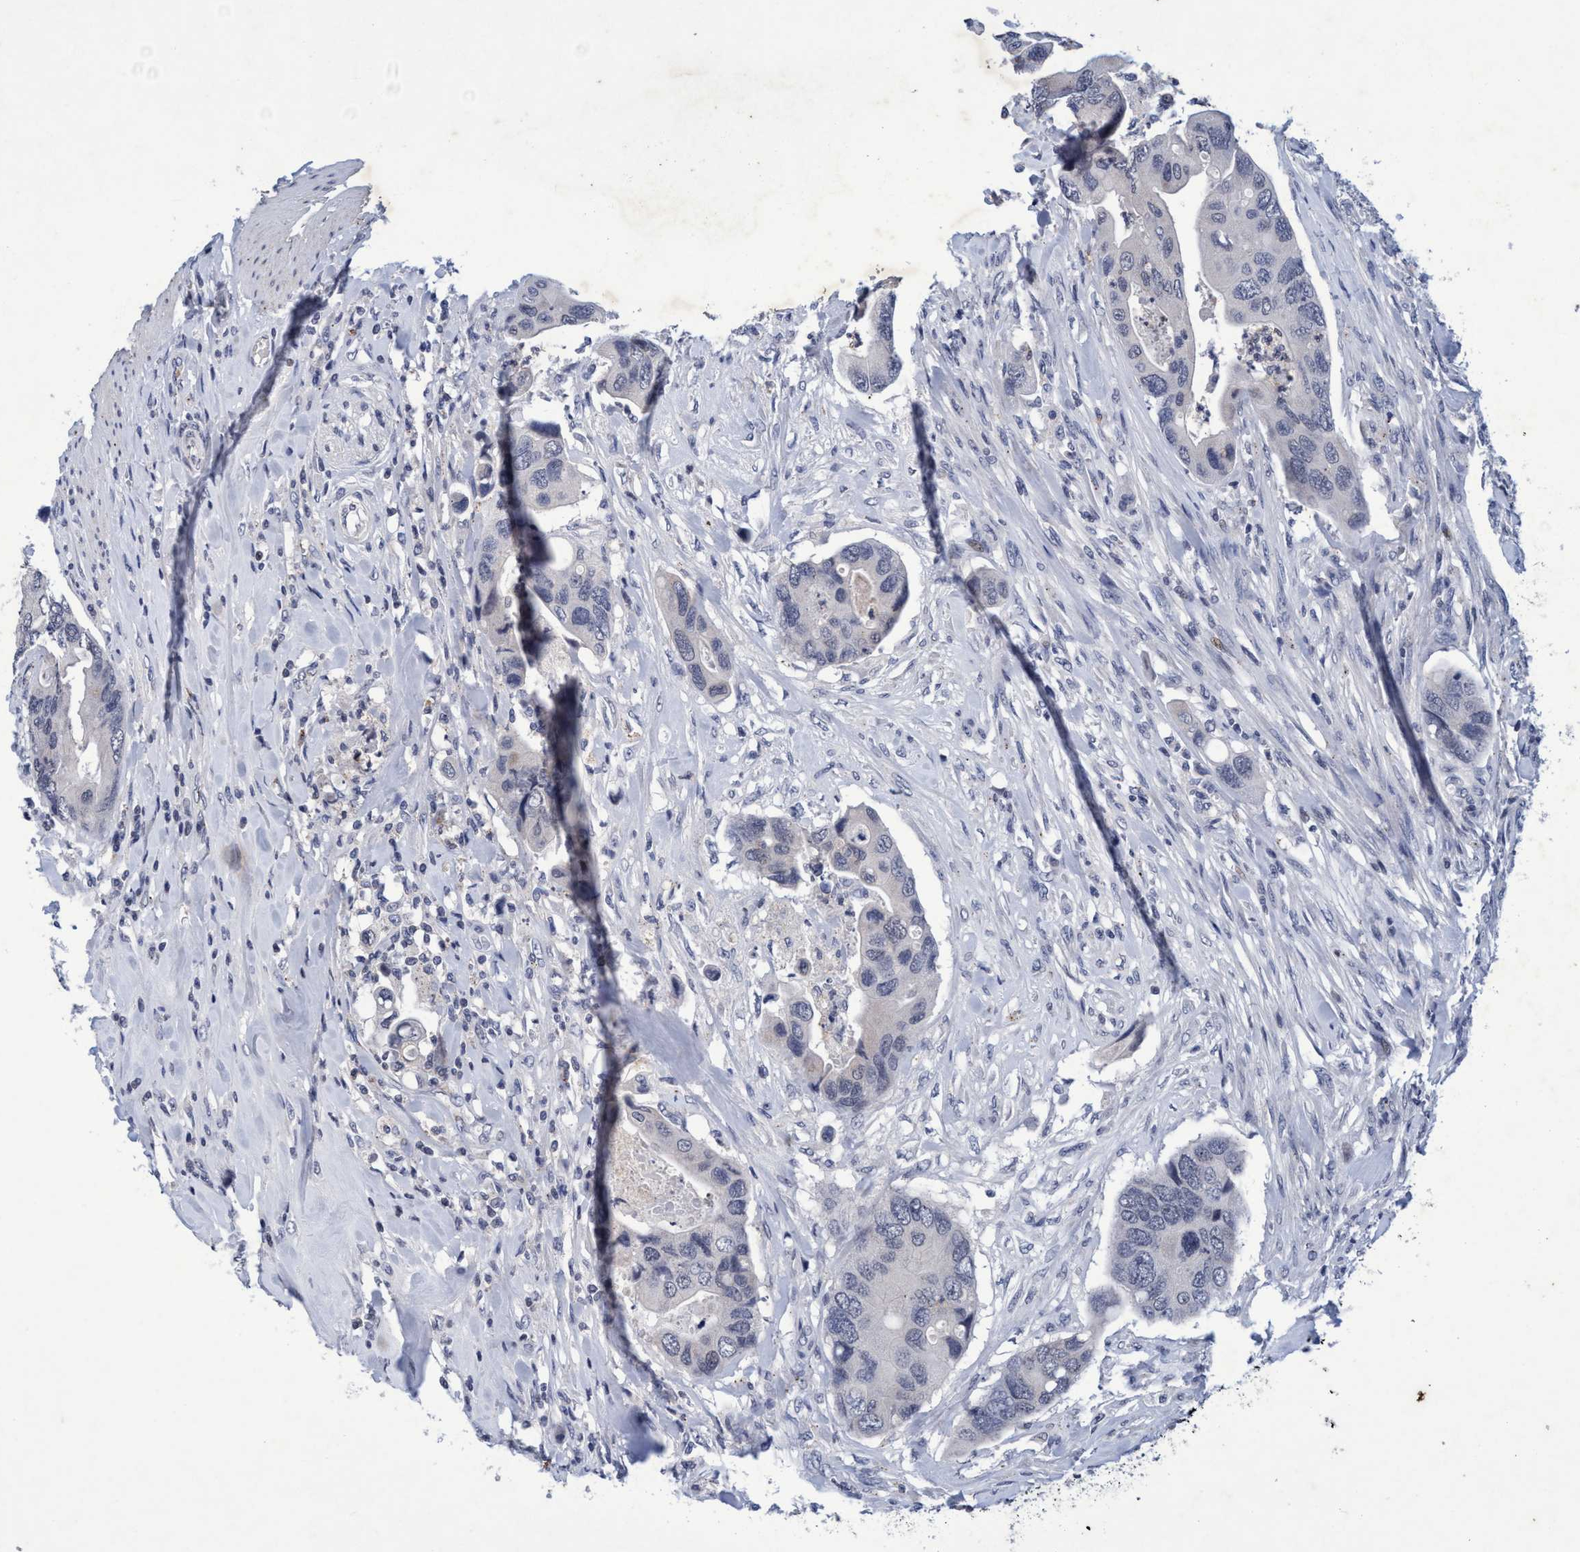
{"staining": {"intensity": "negative", "quantity": "none", "location": "none"}, "tissue": "colorectal cancer", "cell_type": "Tumor cells", "image_type": "cancer", "snomed": [{"axis": "morphology", "description": "Adenocarcinoma, NOS"}, {"axis": "topography", "description": "Rectum"}], "caption": "Immunohistochemical staining of human colorectal adenocarcinoma shows no significant positivity in tumor cells.", "gene": "GRB14", "patient": {"sex": "female", "age": 57}}